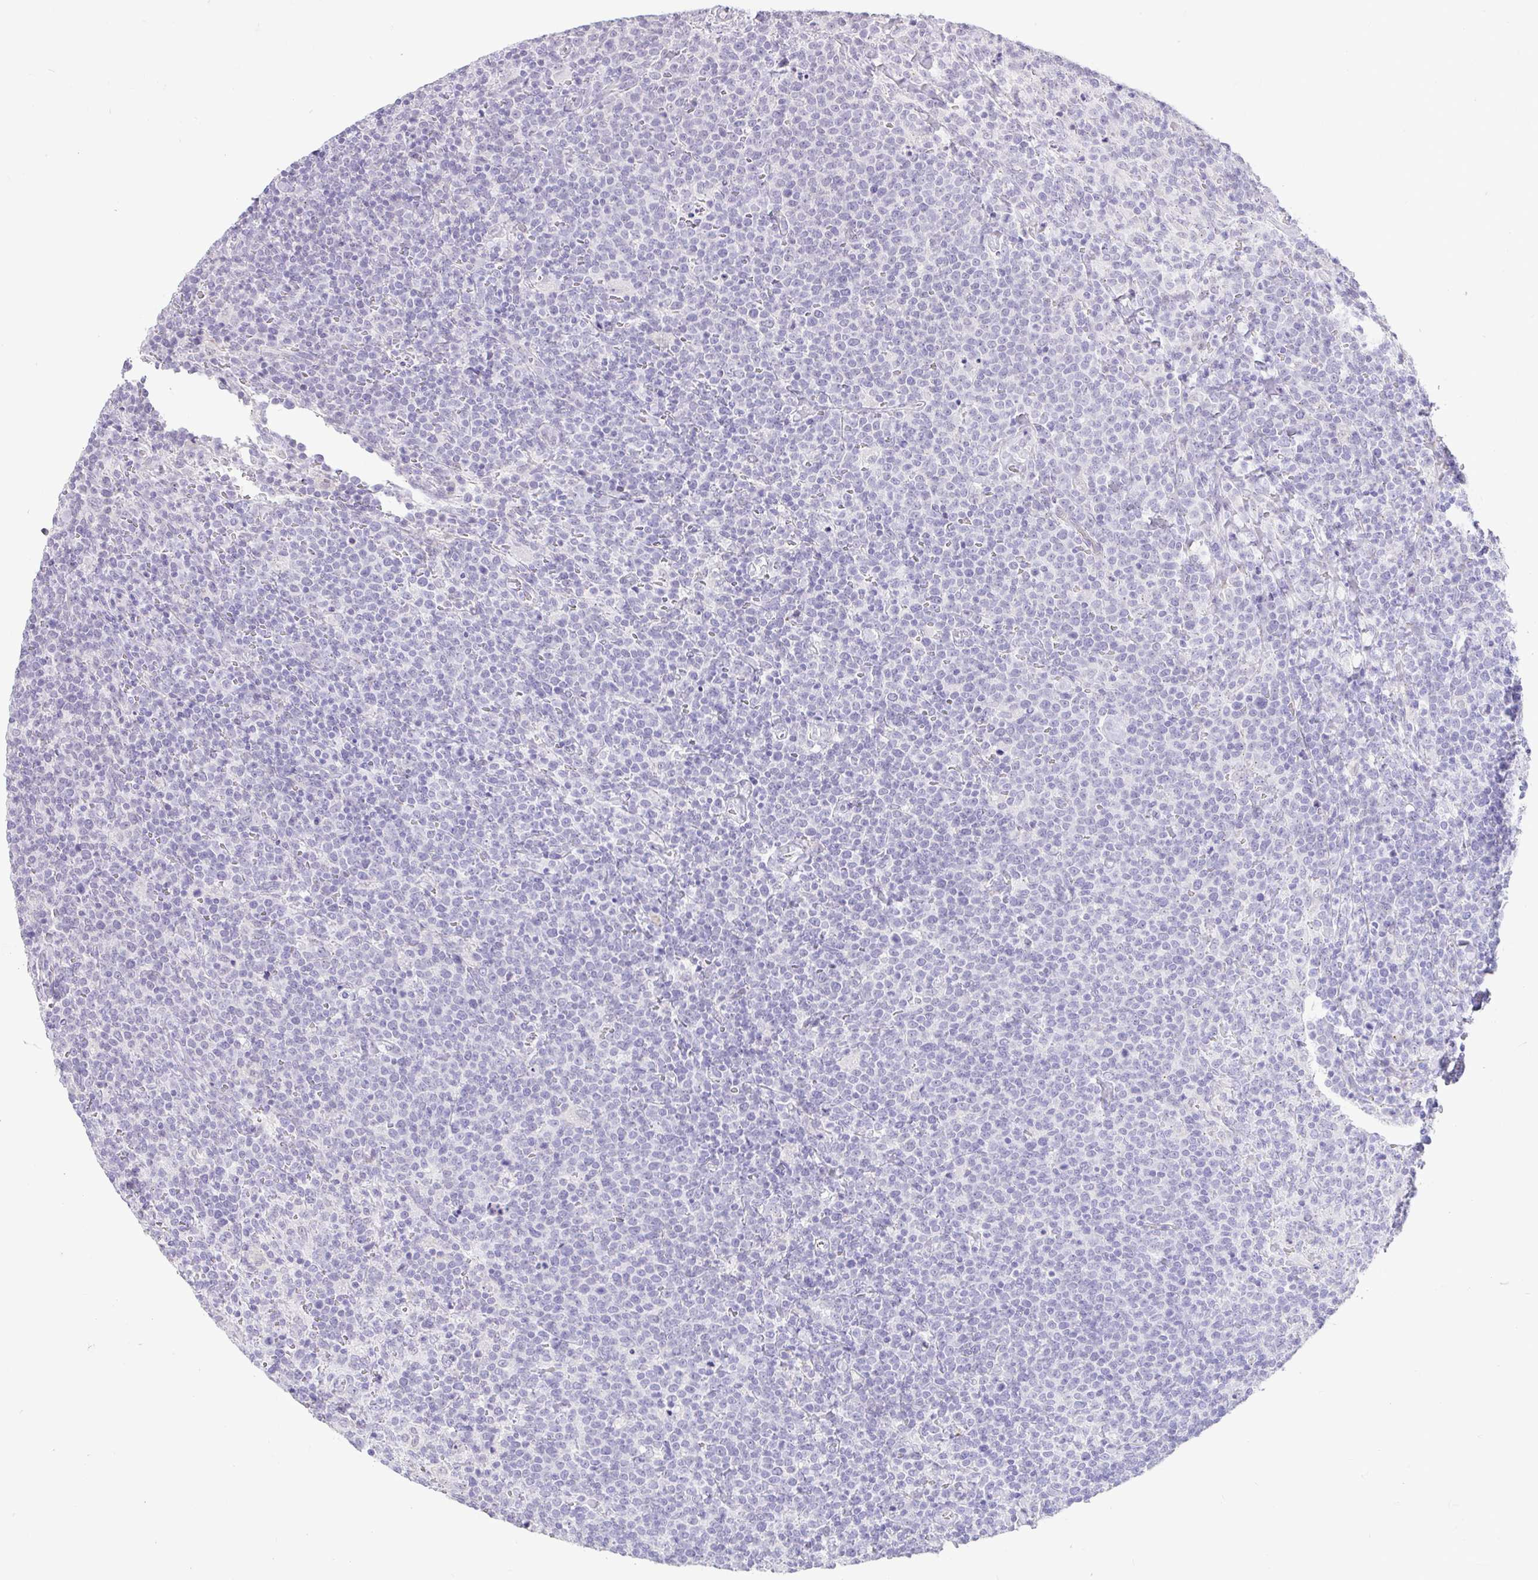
{"staining": {"intensity": "negative", "quantity": "none", "location": "none"}, "tissue": "lymphoma", "cell_type": "Tumor cells", "image_type": "cancer", "snomed": [{"axis": "morphology", "description": "Malignant lymphoma, non-Hodgkin's type, High grade"}, {"axis": "topography", "description": "Lymph node"}], "caption": "Lymphoma stained for a protein using immunohistochemistry exhibits no expression tumor cells.", "gene": "REEP1", "patient": {"sex": "male", "age": 61}}